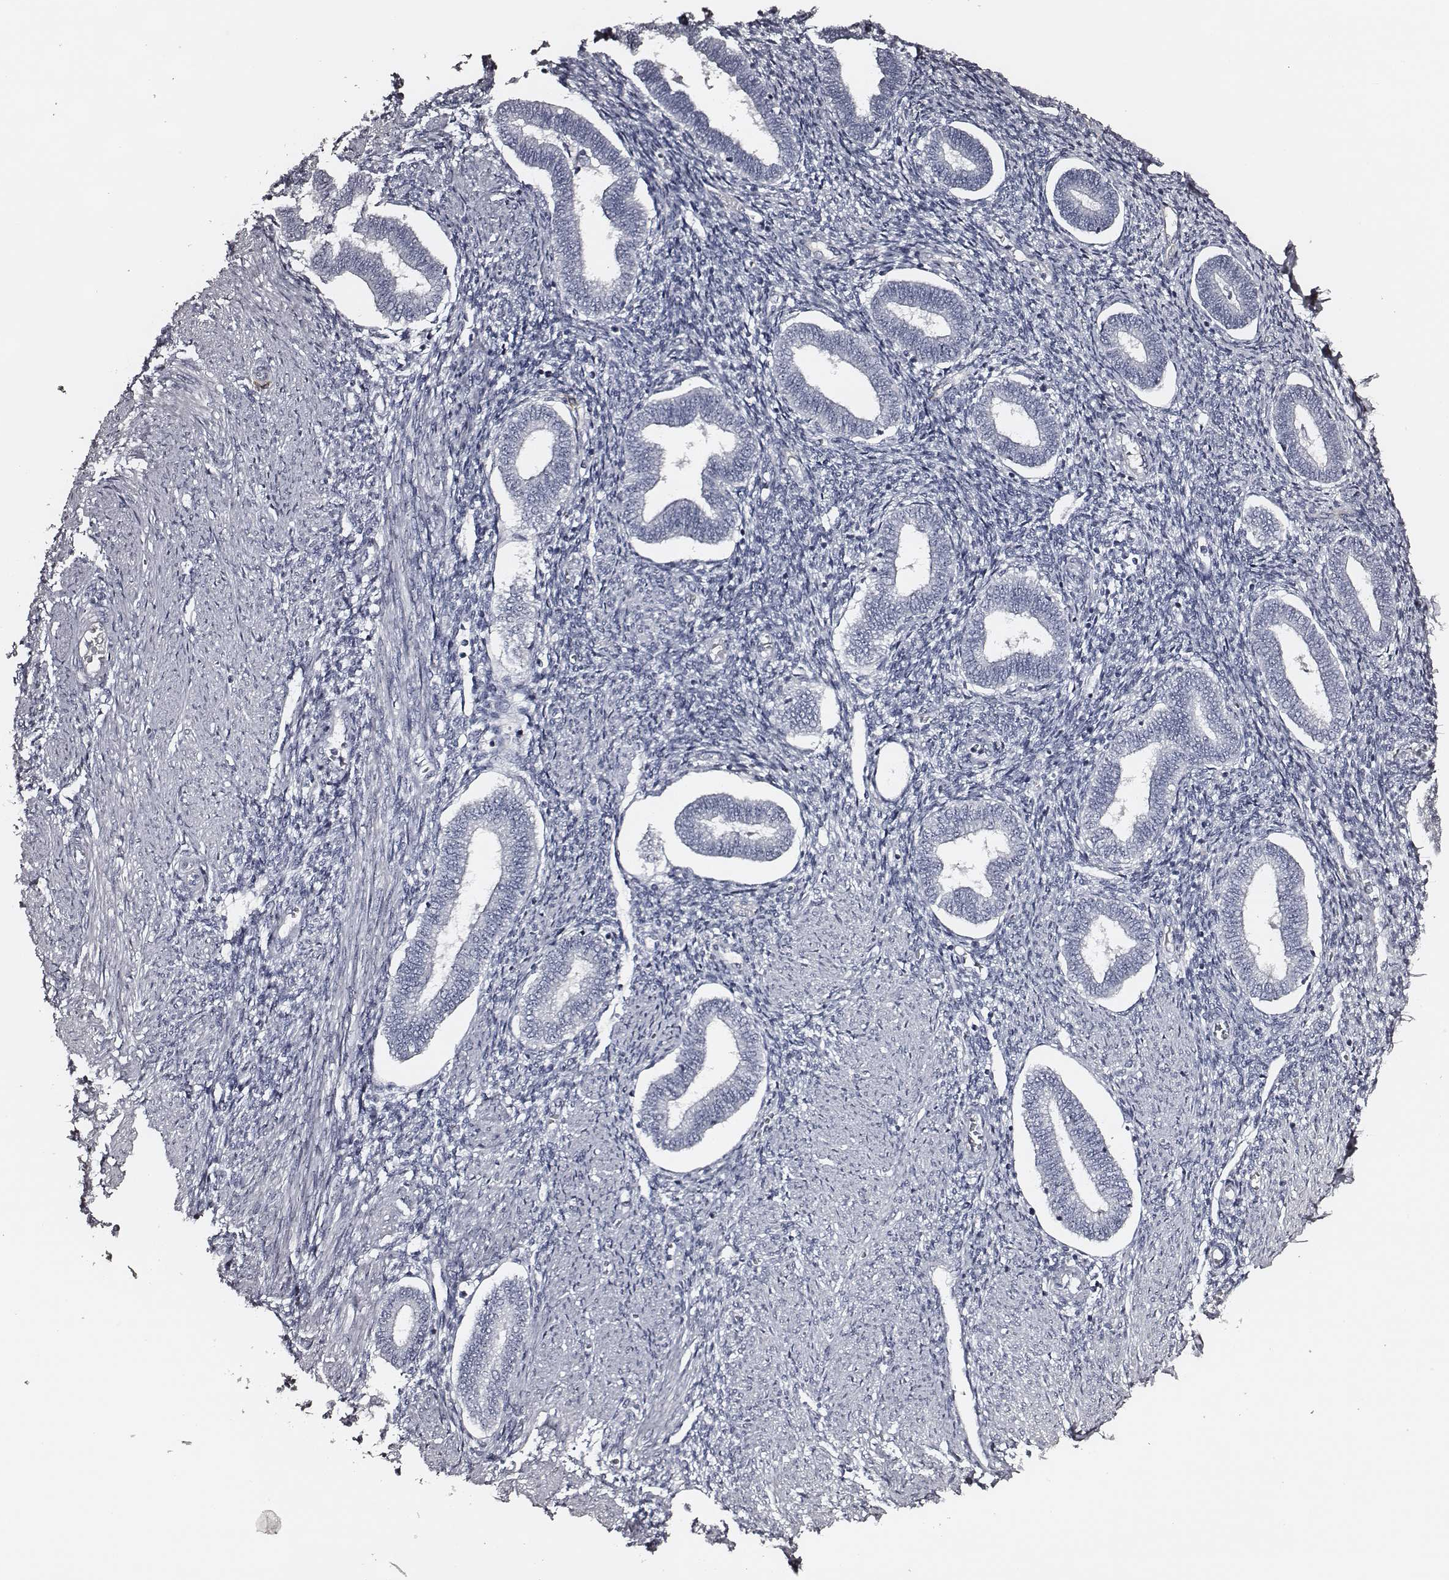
{"staining": {"intensity": "negative", "quantity": "none", "location": "none"}, "tissue": "endometrium", "cell_type": "Cells in endometrial stroma", "image_type": "normal", "snomed": [{"axis": "morphology", "description": "Normal tissue, NOS"}, {"axis": "topography", "description": "Endometrium"}], "caption": "Cells in endometrial stroma show no significant protein expression in benign endometrium.", "gene": "DPEP1", "patient": {"sex": "female", "age": 42}}